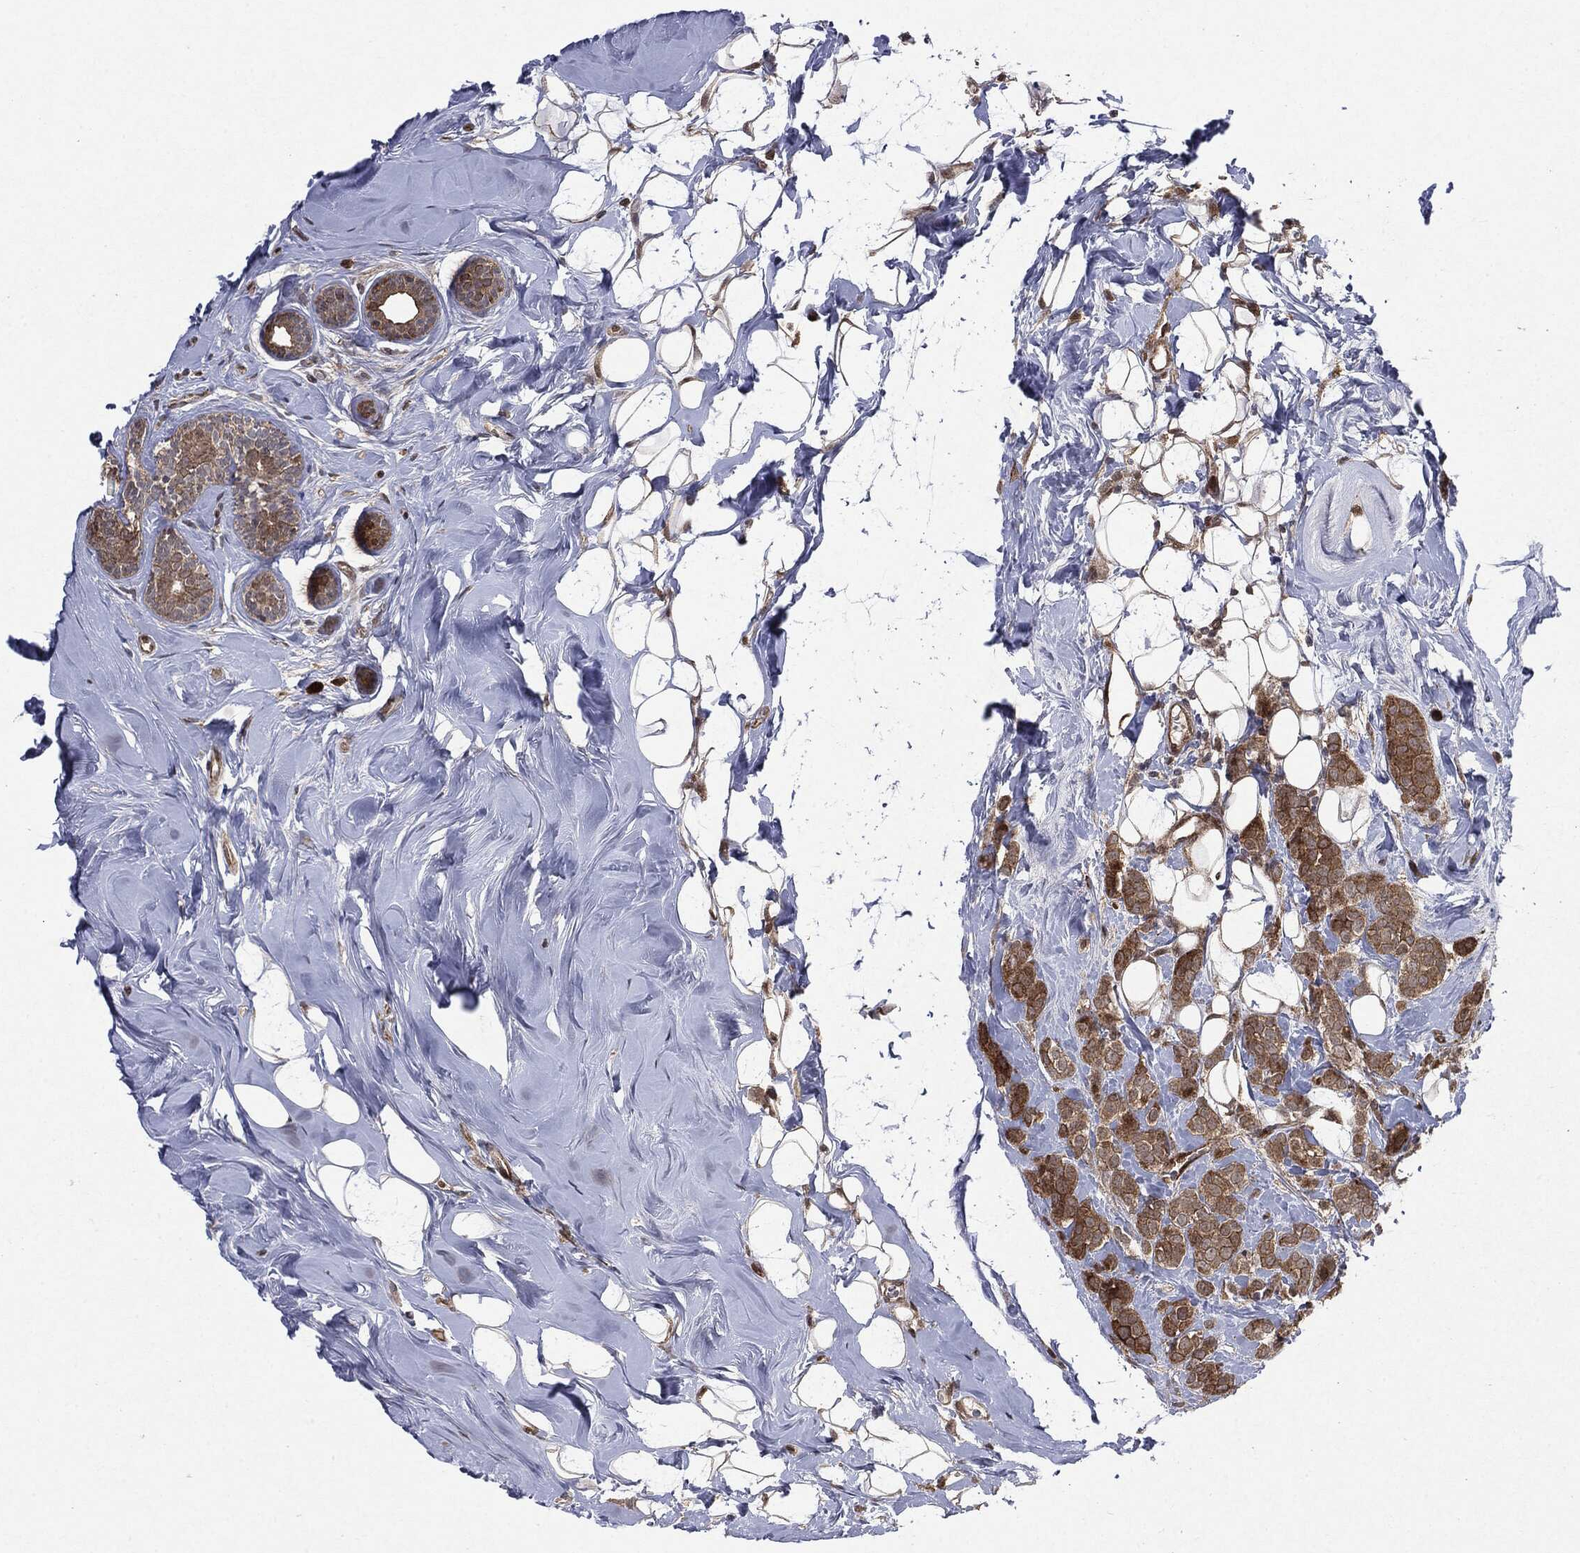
{"staining": {"intensity": "weak", "quantity": ">75%", "location": "cytoplasmic/membranous"}, "tissue": "breast cancer", "cell_type": "Tumor cells", "image_type": "cancer", "snomed": [{"axis": "morphology", "description": "Lobular carcinoma"}, {"axis": "topography", "description": "Breast"}], "caption": "Immunohistochemistry of breast cancer (lobular carcinoma) shows low levels of weak cytoplasmic/membranous positivity in approximately >75% of tumor cells.", "gene": "OTUB1", "patient": {"sex": "female", "age": 49}}